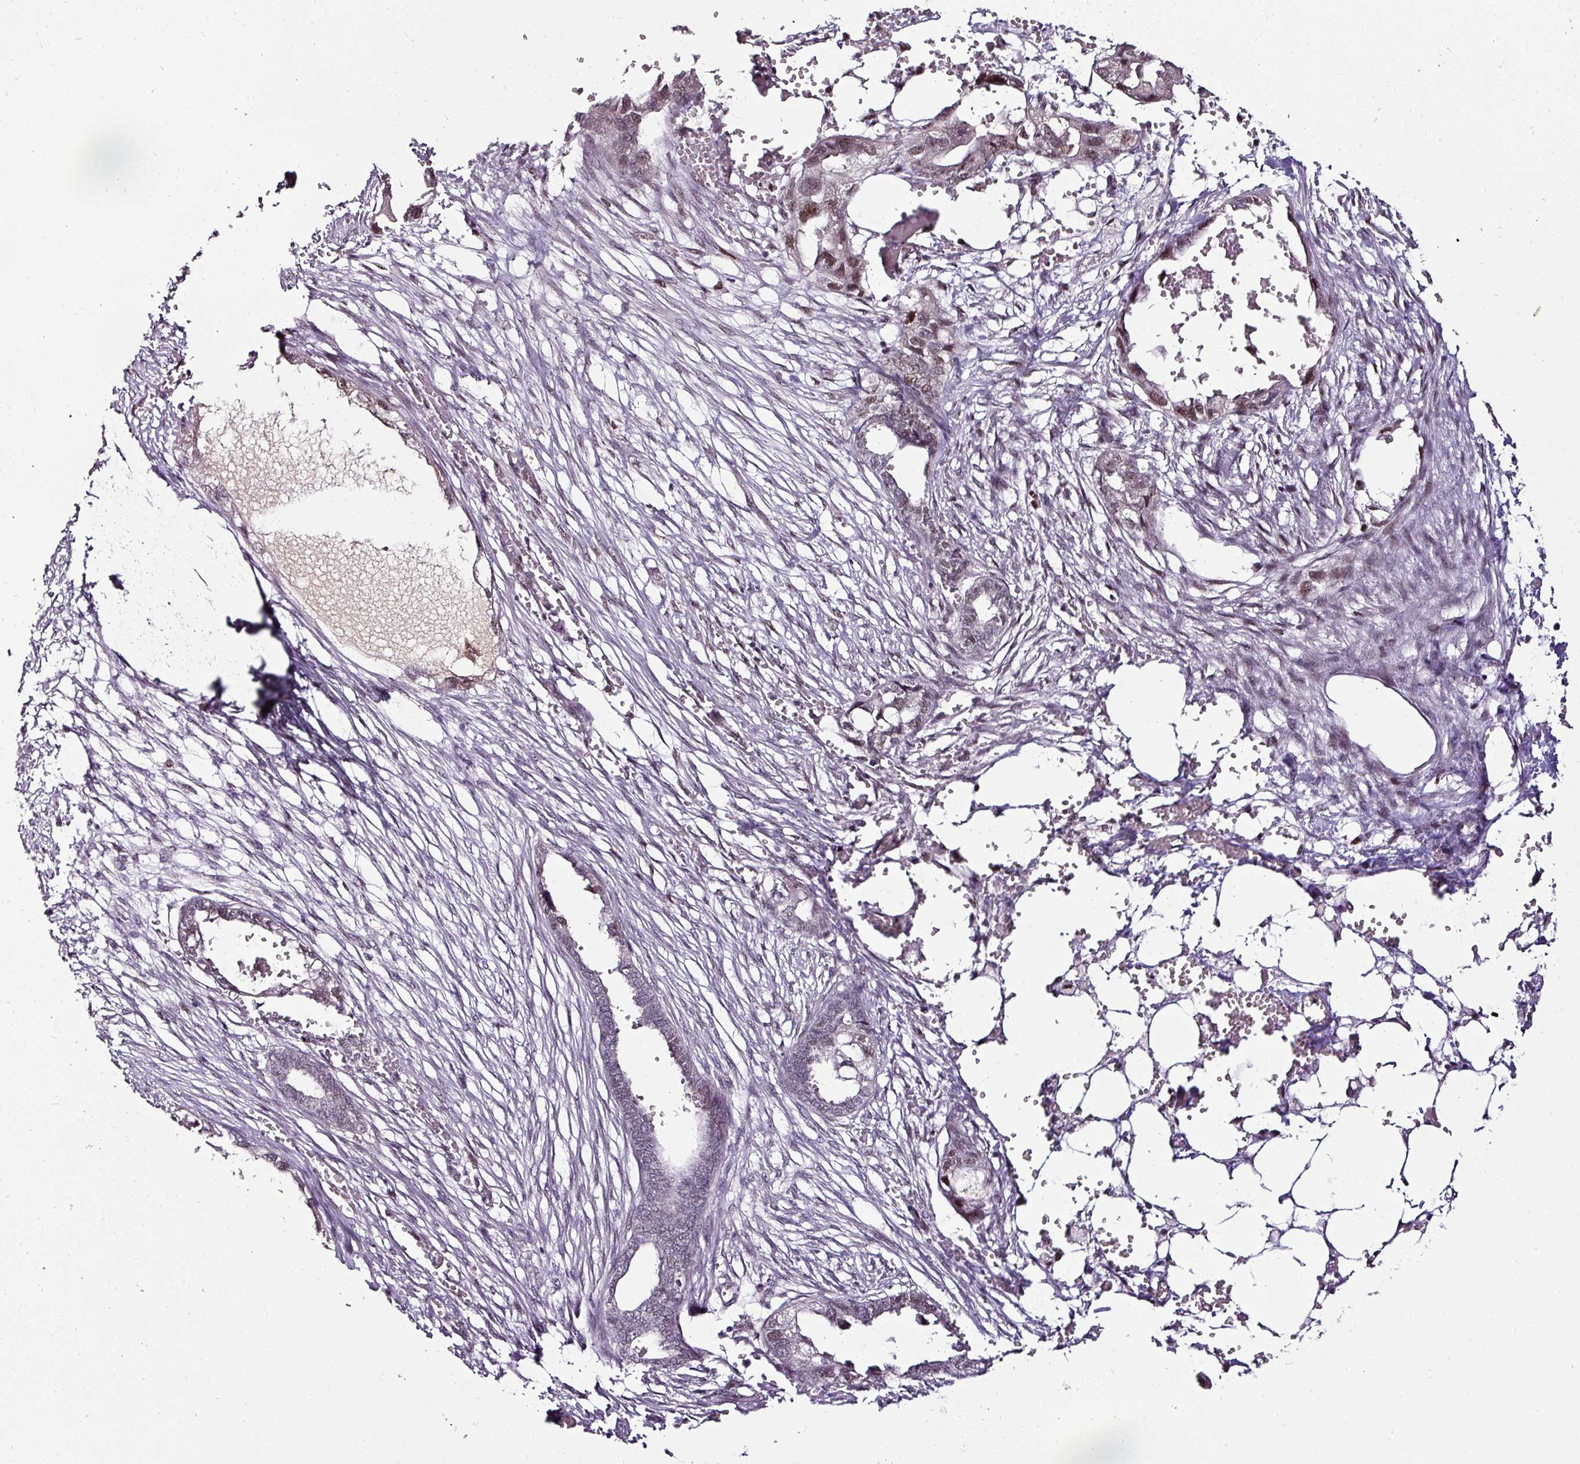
{"staining": {"intensity": "weak", "quantity": "25%-75%", "location": "nuclear"}, "tissue": "endometrial cancer", "cell_type": "Tumor cells", "image_type": "cancer", "snomed": [{"axis": "morphology", "description": "Adenocarcinoma, NOS"}, {"axis": "morphology", "description": "Adenocarcinoma, metastatic, NOS"}, {"axis": "topography", "description": "Adipose tissue"}, {"axis": "topography", "description": "Endometrium"}], "caption": "Immunohistochemical staining of endometrial adenocarcinoma shows weak nuclear protein positivity in approximately 25%-75% of tumor cells. The protein of interest is shown in brown color, while the nuclei are stained blue.", "gene": "KLF16", "patient": {"sex": "female", "age": 67}}